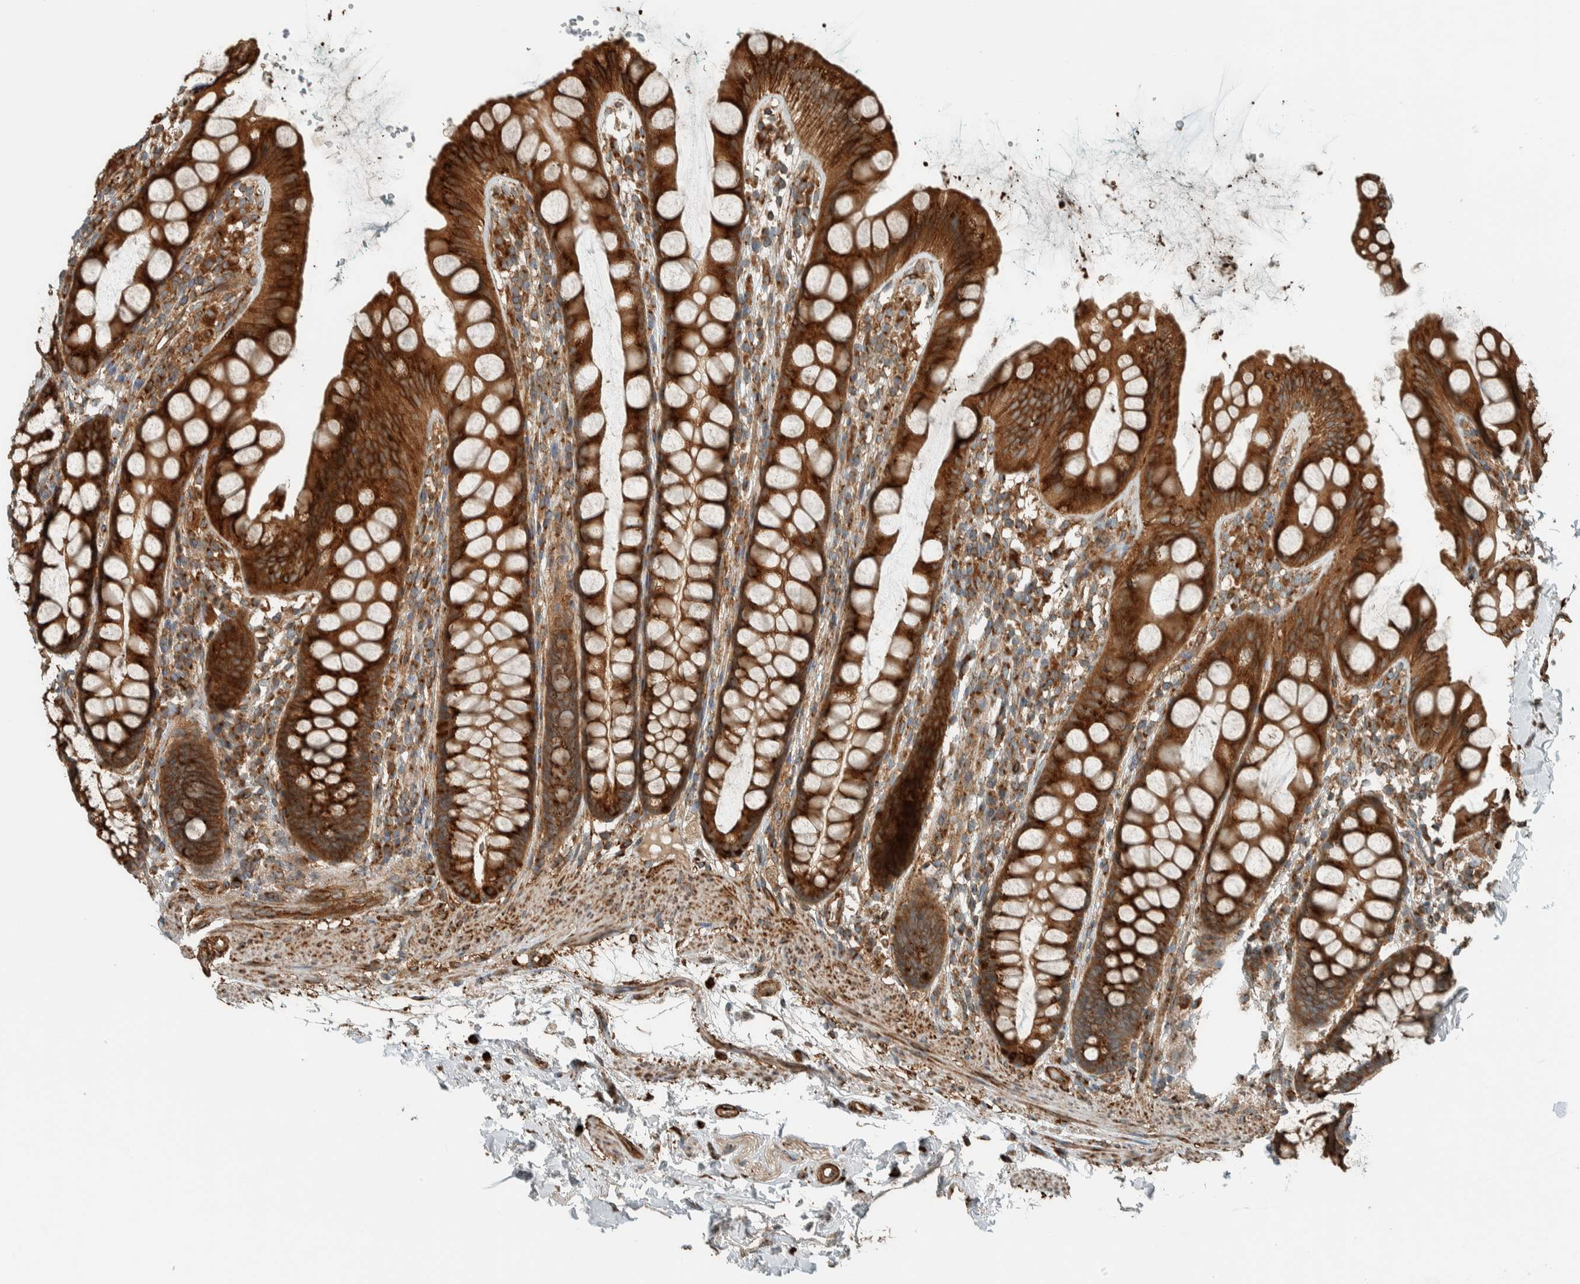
{"staining": {"intensity": "strong", "quantity": ">75%", "location": "cytoplasmic/membranous"}, "tissue": "rectum", "cell_type": "Glandular cells", "image_type": "normal", "snomed": [{"axis": "morphology", "description": "Normal tissue, NOS"}, {"axis": "topography", "description": "Rectum"}], "caption": "A brown stain highlights strong cytoplasmic/membranous positivity of a protein in glandular cells of unremarkable human rectum.", "gene": "EXOC7", "patient": {"sex": "female", "age": 65}}